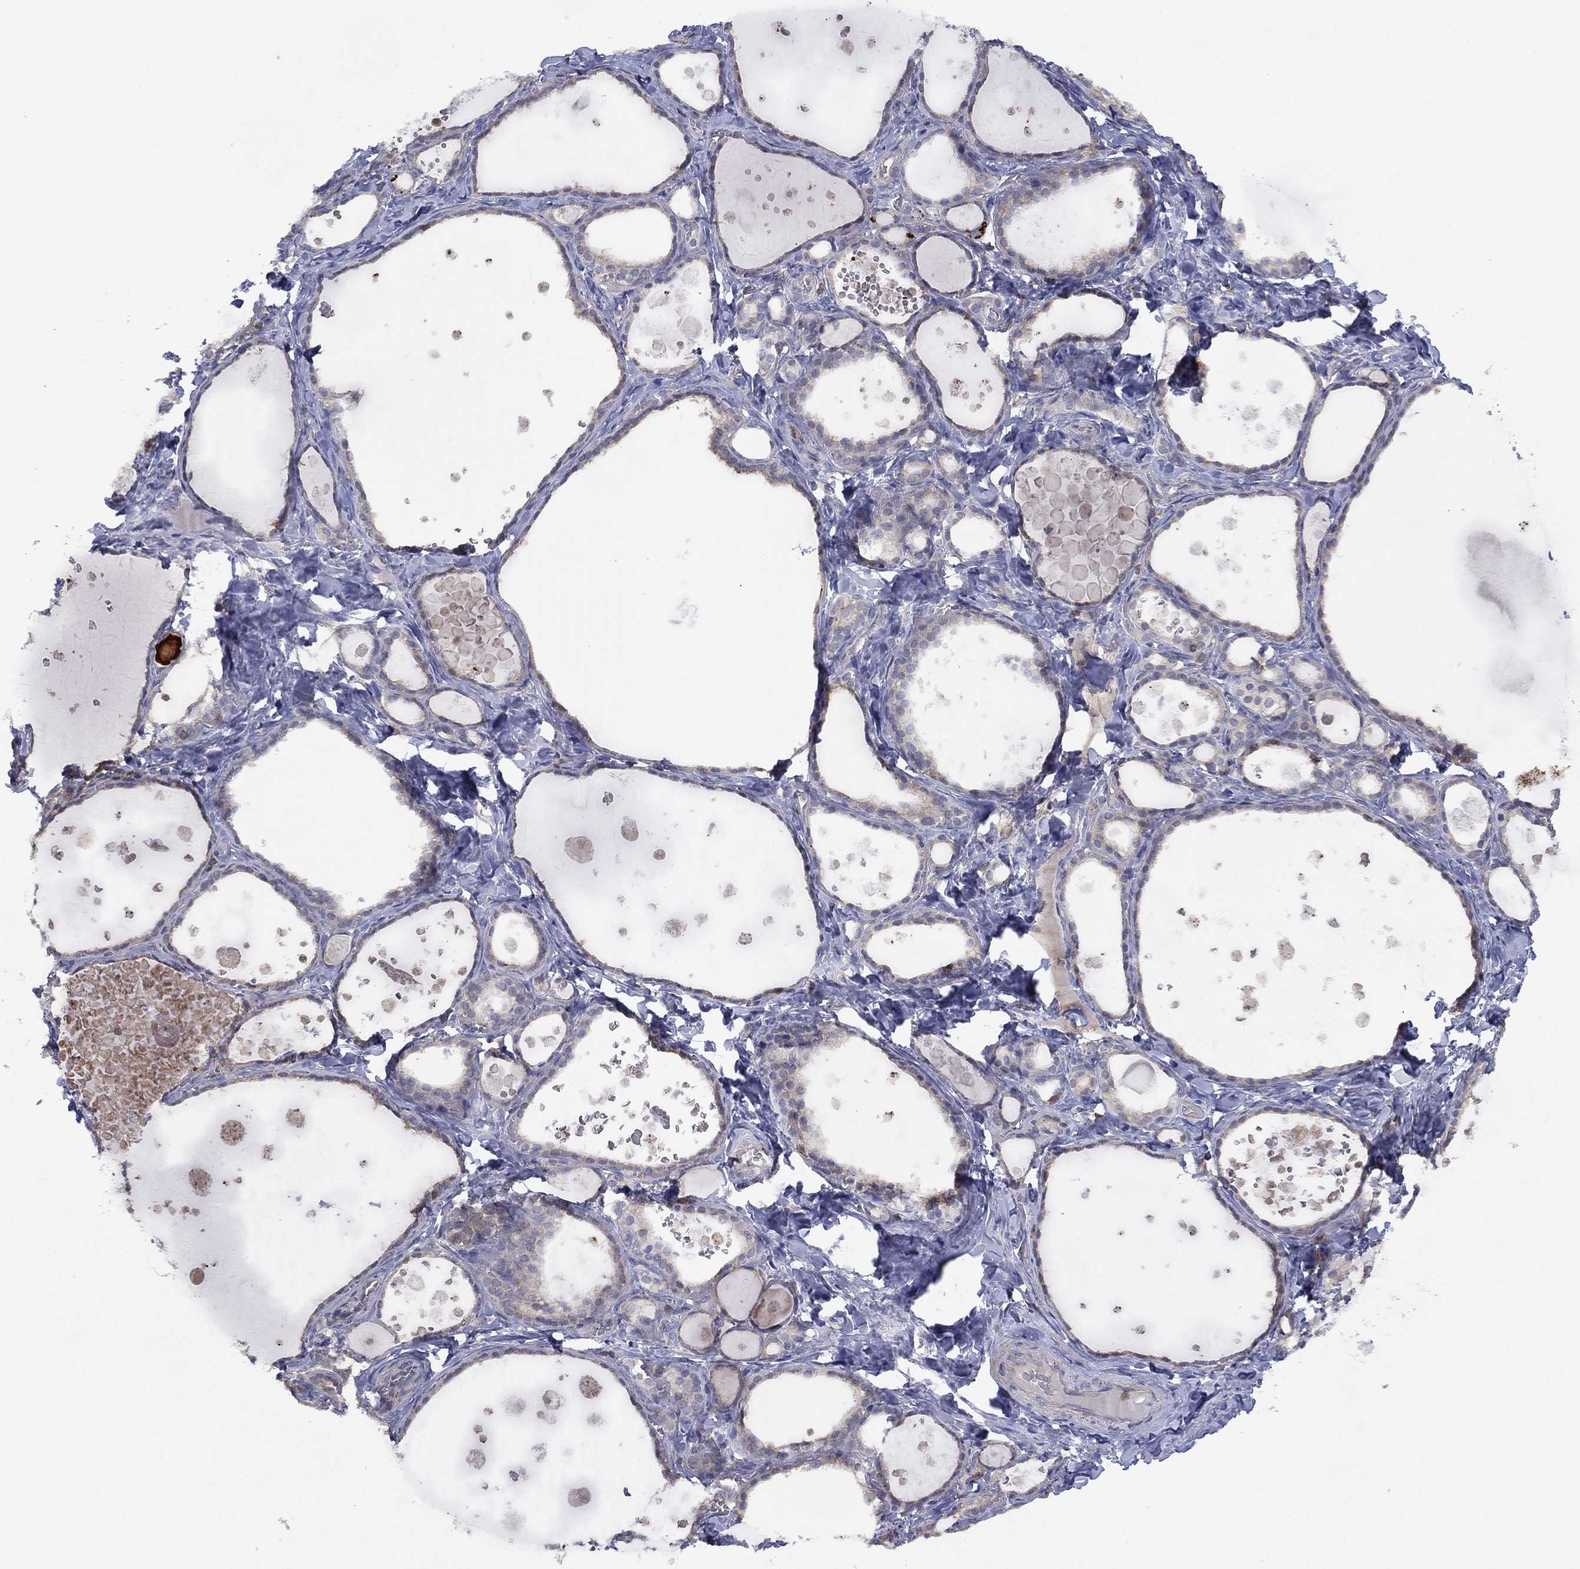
{"staining": {"intensity": "negative", "quantity": "none", "location": "none"}, "tissue": "thyroid gland", "cell_type": "Glandular cells", "image_type": "normal", "snomed": [{"axis": "morphology", "description": "Normal tissue, NOS"}, {"axis": "topography", "description": "Thyroid gland"}], "caption": "Immunohistochemistry image of unremarkable thyroid gland: human thyroid gland stained with DAB (3,3'-diaminobenzidine) shows no significant protein positivity in glandular cells. The staining is performed using DAB brown chromogen with nuclei counter-stained in using hematoxylin.", "gene": "DOCK8", "patient": {"sex": "female", "age": 56}}